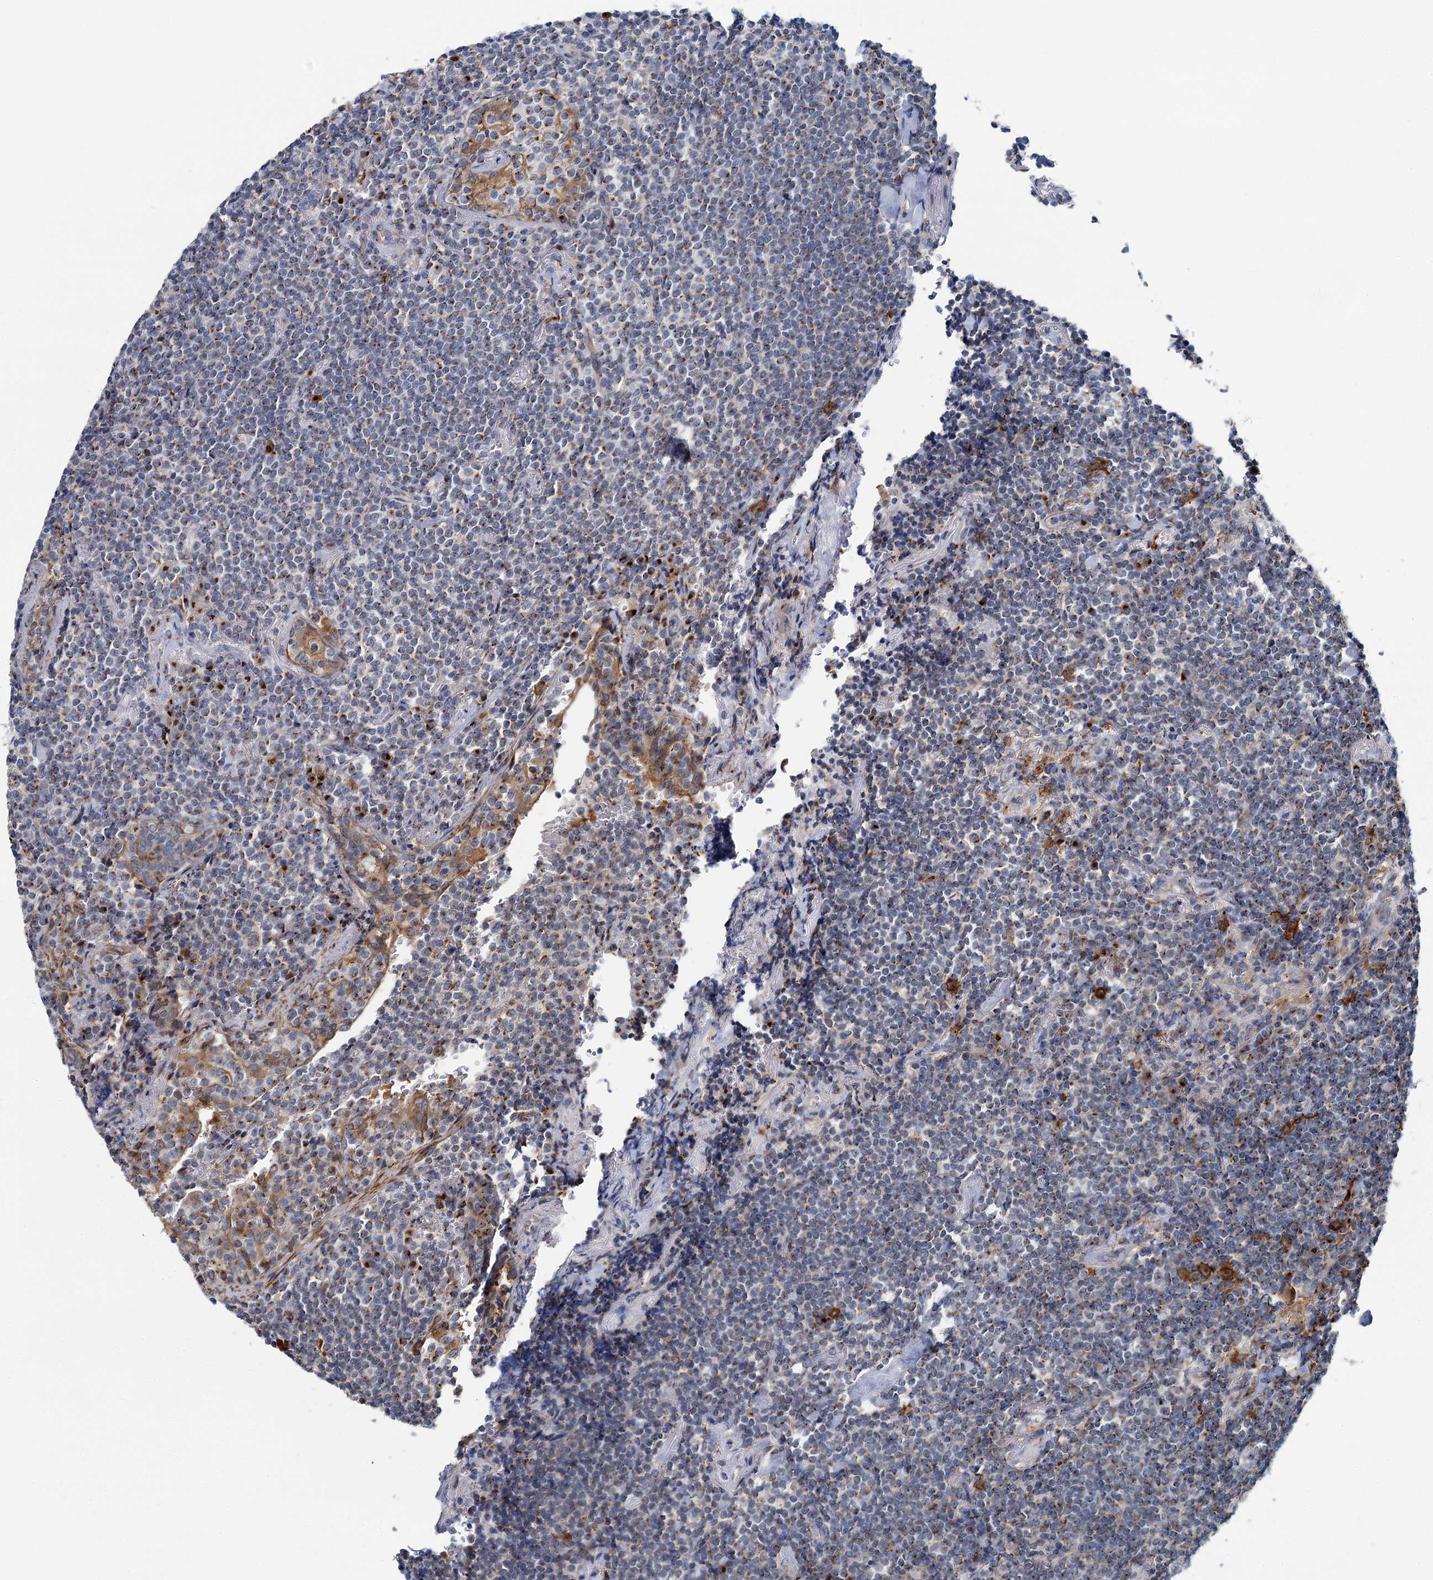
{"staining": {"intensity": "moderate", "quantity": "<25%", "location": "cytoplasmic/membranous"}, "tissue": "lymphoma", "cell_type": "Tumor cells", "image_type": "cancer", "snomed": [{"axis": "morphology", "description": "Malignant lymphoma, non-Hodgkin's type, Low grade"}, {"axis": "topography", "description": "Lung"}], "caption": "Lymphoma stained with IHC displays moderate cytoplasmic/membranous positivity in approximately <25% of tumor cells.", "gene": "BET1L", "patient": {"sex": "female", "age": 71}}